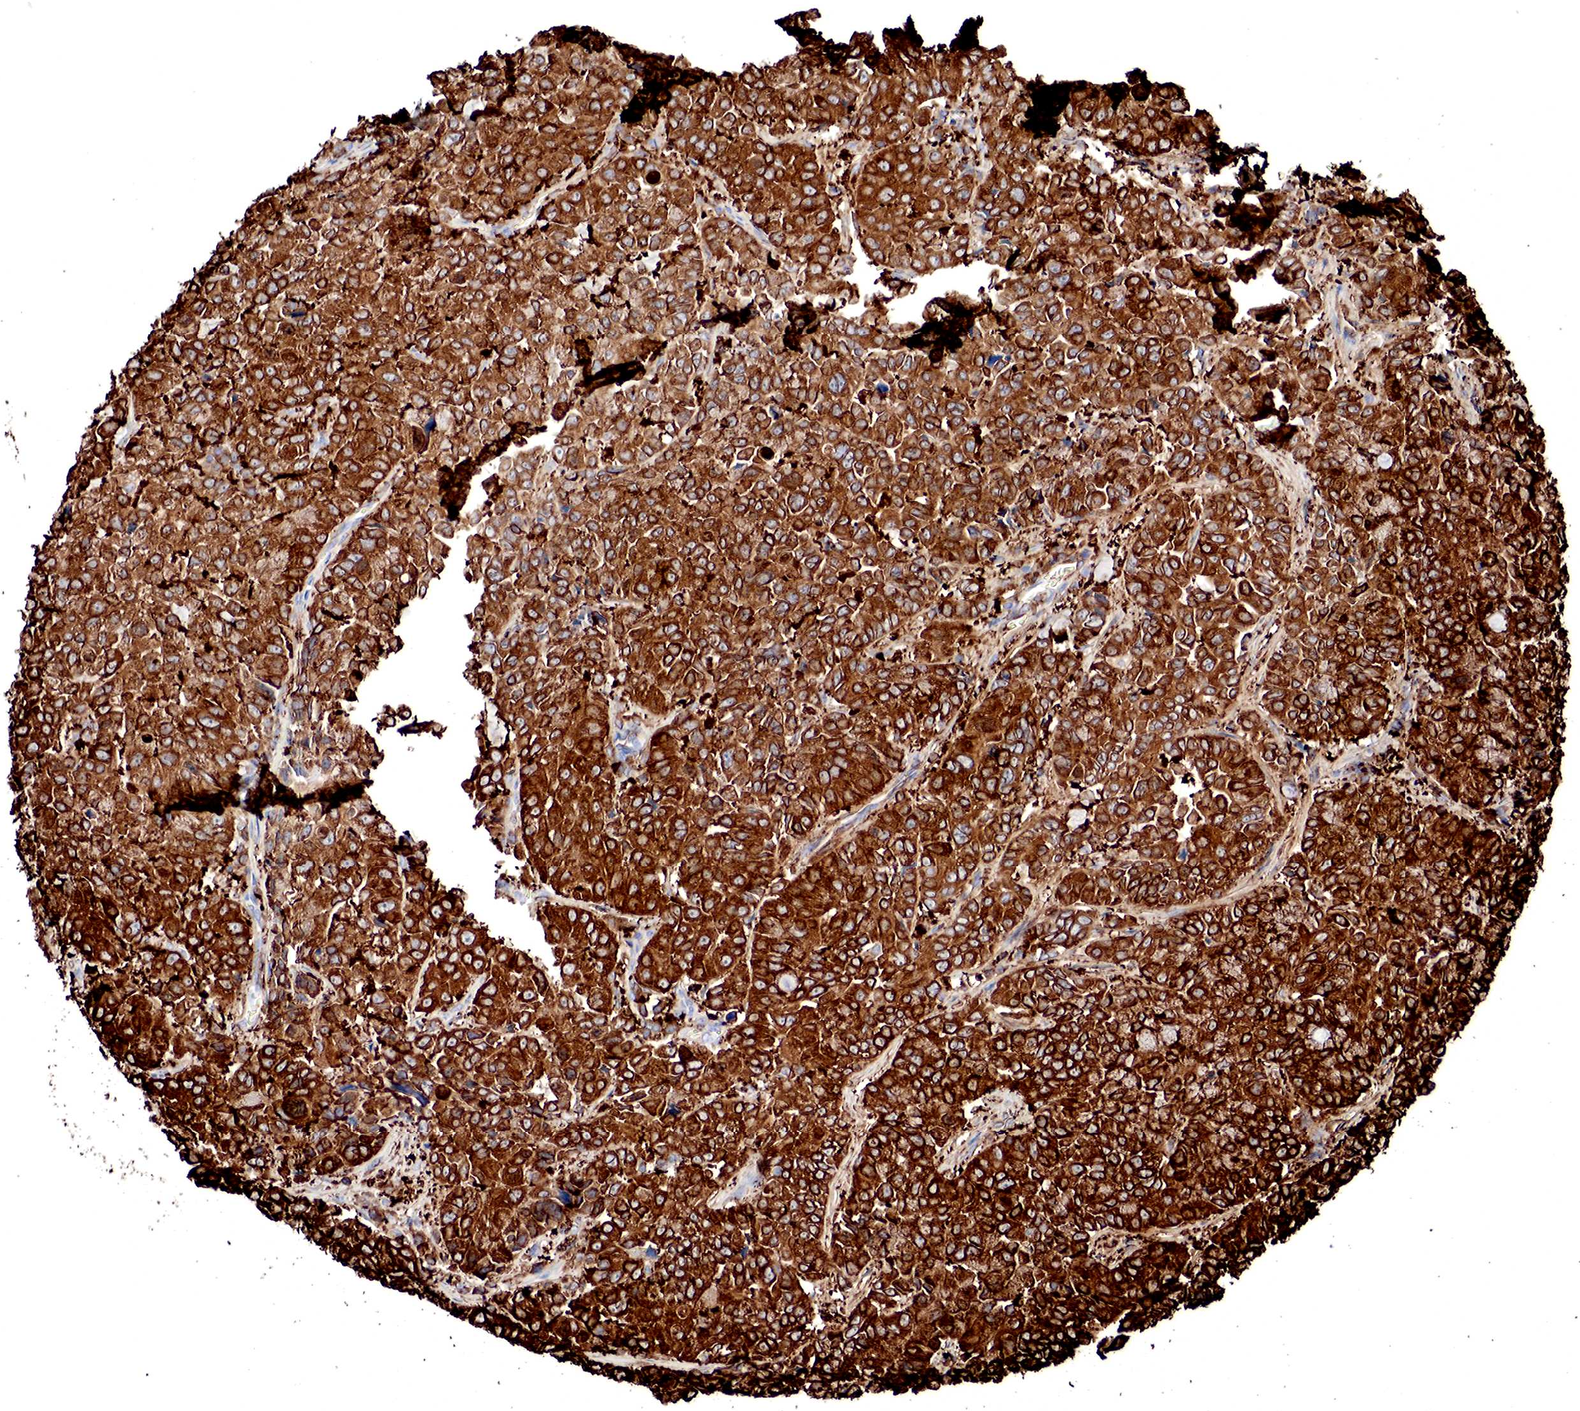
{"staining": {"intensity": "strong", "quantity": ">75%", "location": "cytoplasmic/membranous"}, "tissue": "pancreatic cancer", "cell_type": "Tumor cells", "image_type": "cancer", "snomed": [{"axis": "morphology", "description": "Adenocarcinoma, NOS"}, {"axis": "topography", "description": "Pancreas"}], "caption": "A brown stain shows strong cytoplasmic/membranous staining of a protein in human adenocarcinoma (pancreatic) tumor cells.", "gene": "G6PD", "patient": {"sex": "female", "age": 52}}